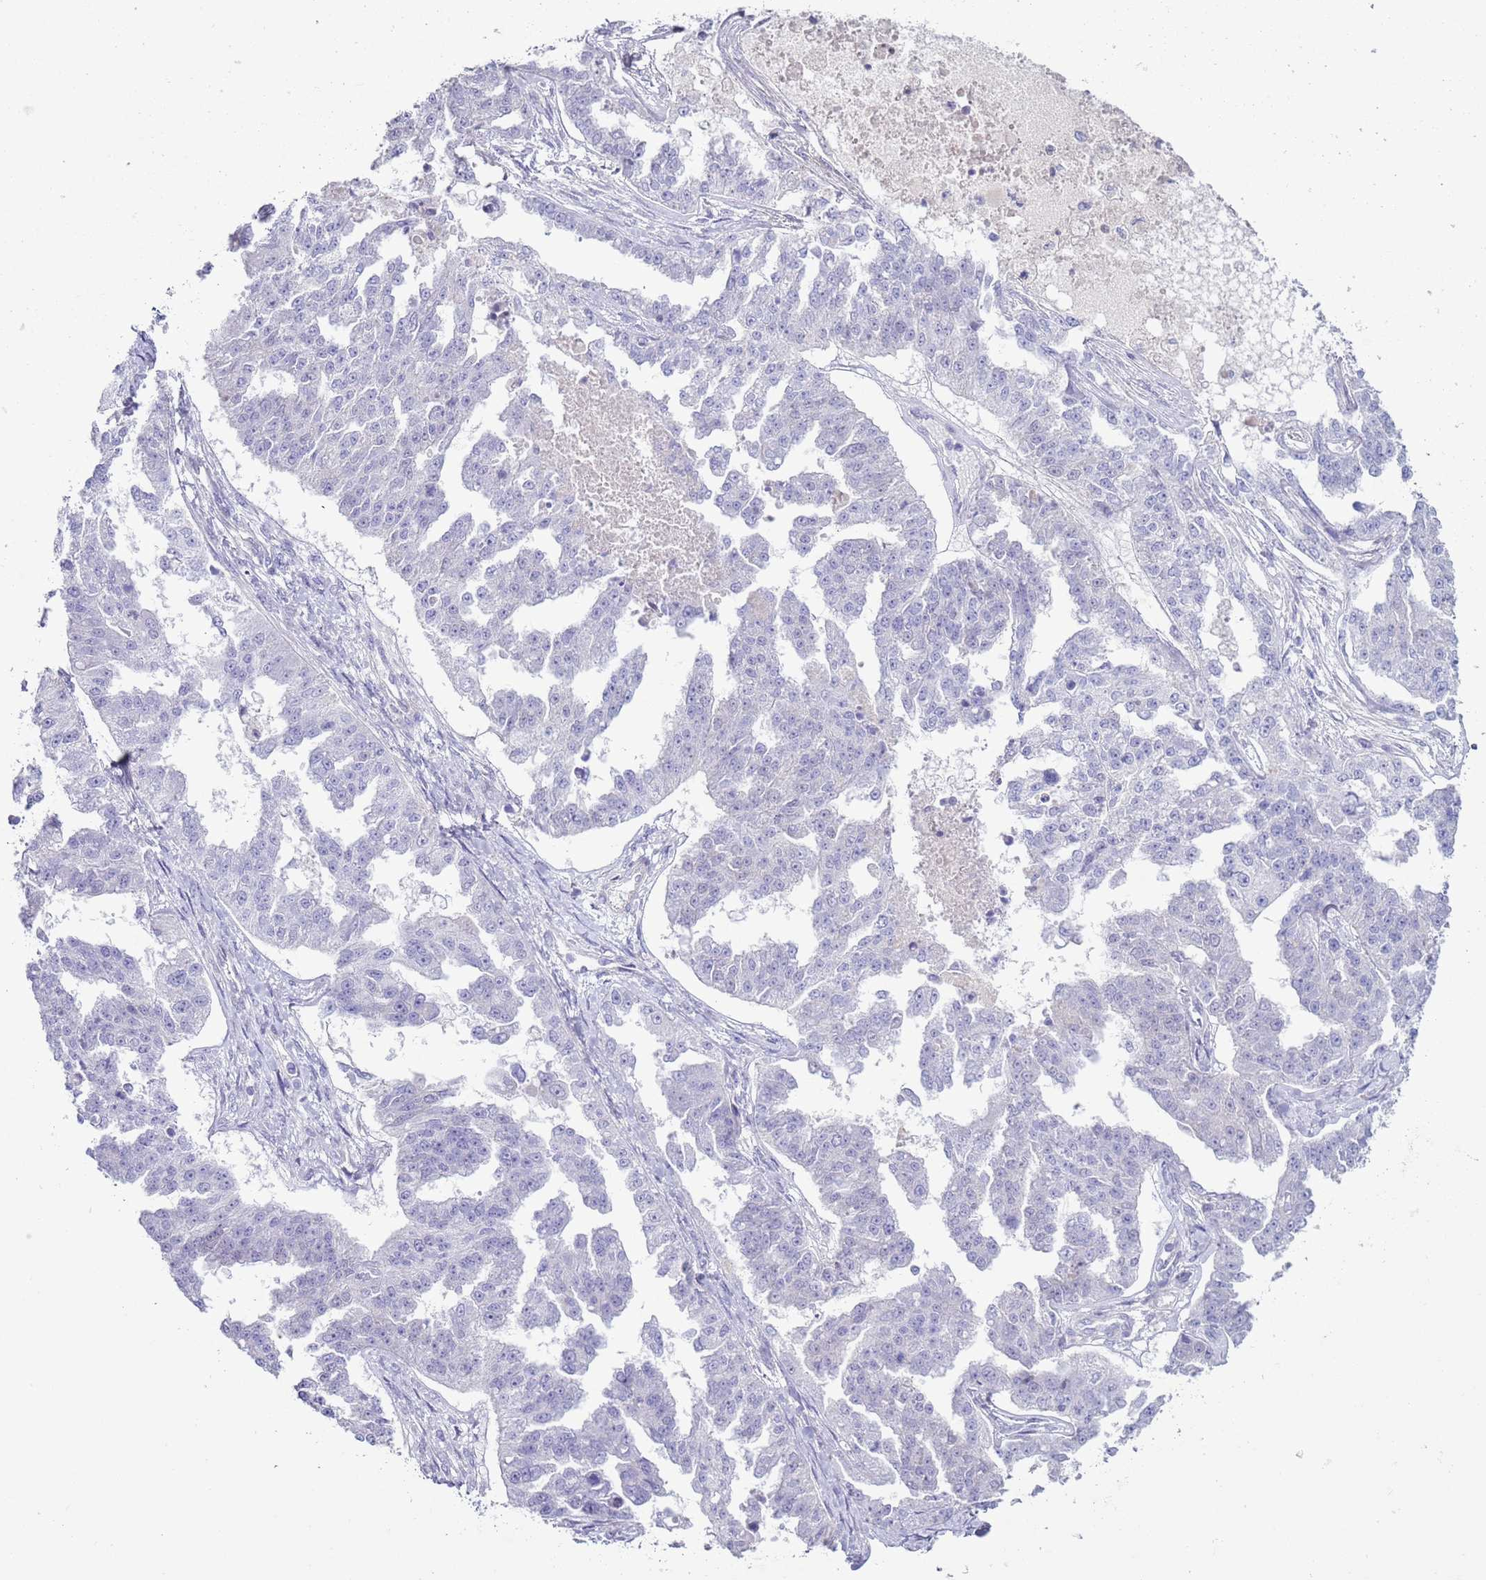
{"staining": {"intensity": "negative", "quantity": "none", "location": "none"}, "tissue": "ovarian cancer", "cell_type": "Tumor cells", "image_type": "cancer", "snomed": [{"axis": "morphology", "description": "Cystadenocarcinoma, serous, NOS"}, {"axis": "topography", "description": "Ovary"}], "caption": "Micrograph shows no protein expression in tumor cells of ovarian cancer (serous cystadenocarcinoma) tissue.", "gene": "NPAP1", "patient": {"sex": "female", "age": 58}}